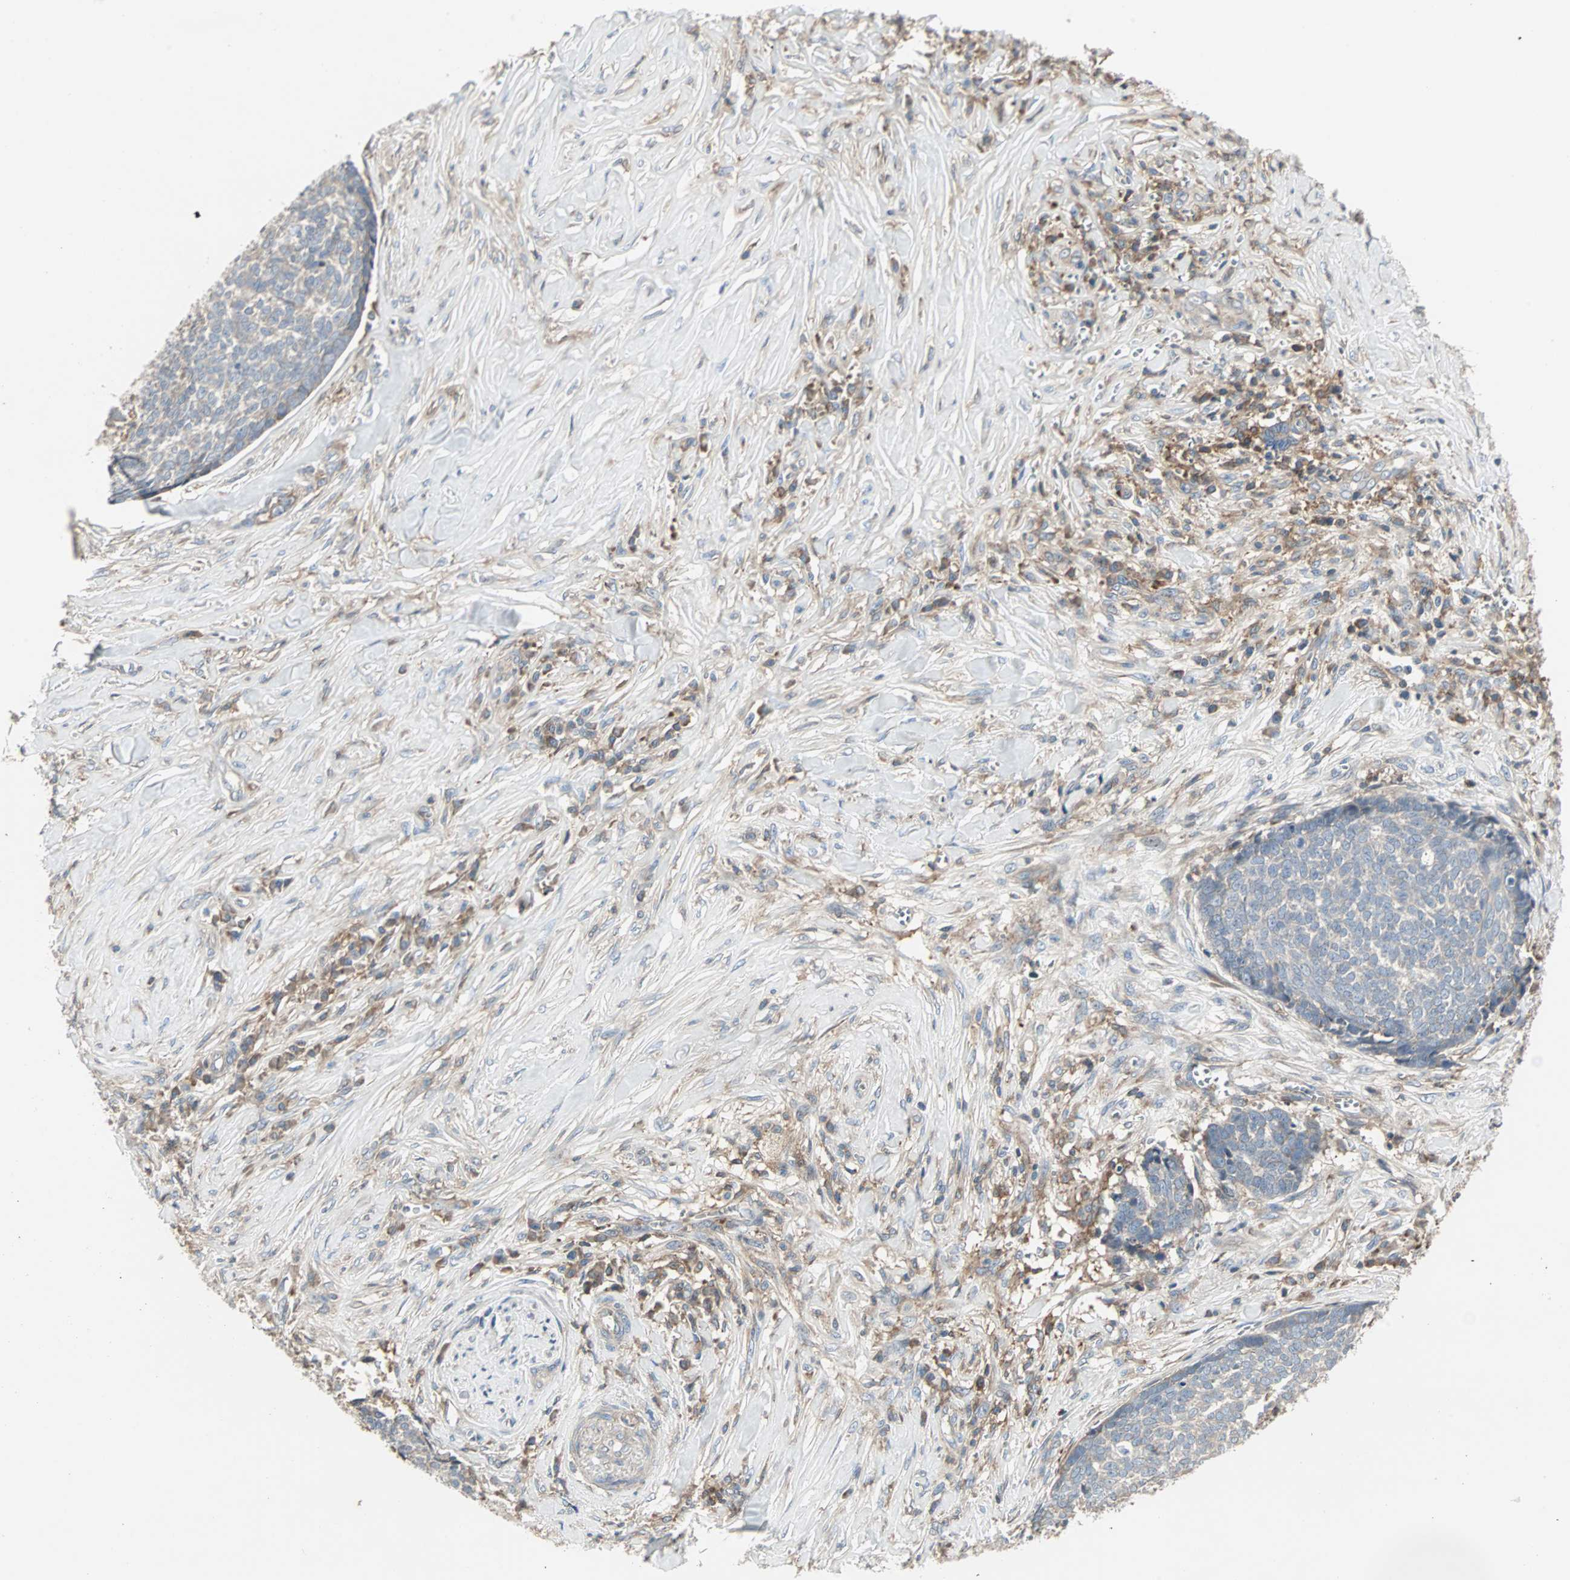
{"staining": {"intensity": "weak", "quantity": ">75%", "location": "cytoplasmic/membranous"}, "tissue": "skin cancer", "cell_type": "Tumor cells", "image_type": "cancer", "snomed": [{"axis": "morphology", "description": "Basal cell carcinoma"}, {"axis": "topography", "description": "Skin"}], "caption": "Brown immunohistochemical staining in skin basal cell carcinoma displays weak cytoplasmic/membranous staining in approximately >75% of tumor cells.", "gene": "GNAI2", "patient": {"sex": "male", "age": 84}}